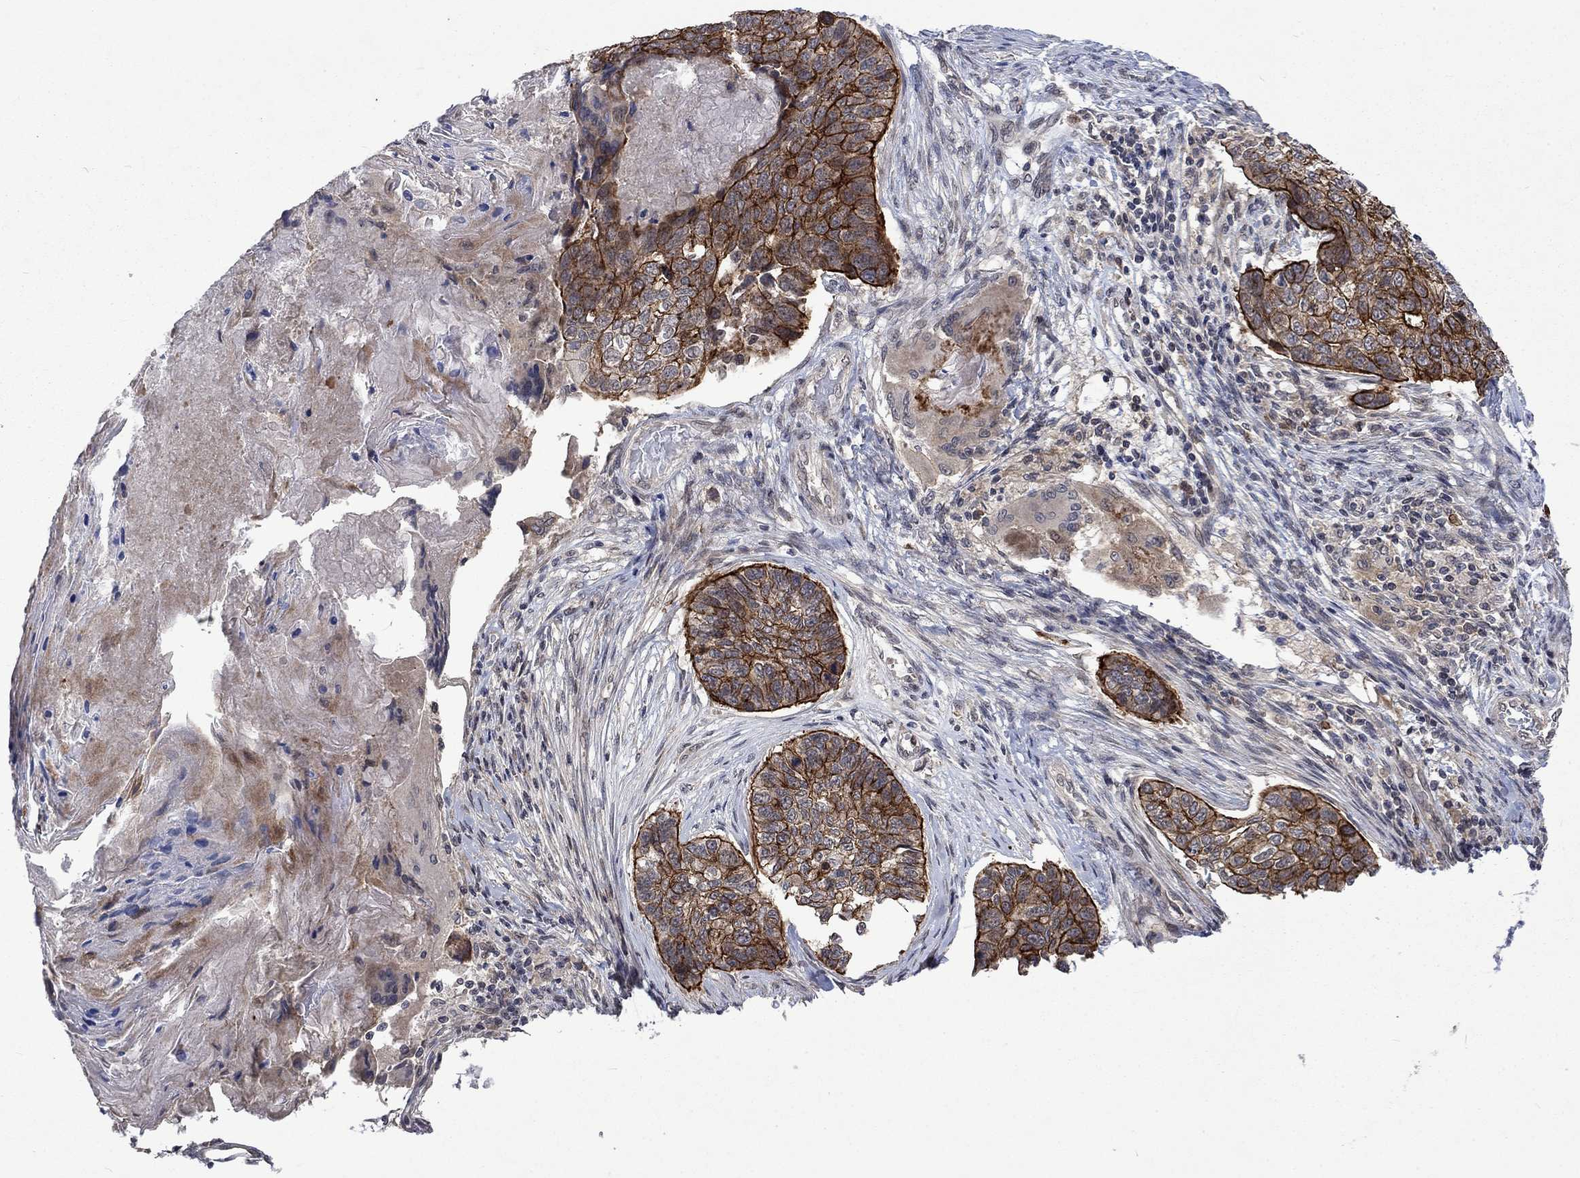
{"staining": {"intensity": "strong", "quantity": "25%-75%", "location": "cytoplasmic/membranous"}, "tissue": "lung cancer", "cell_type": "Tumor cells", "image_type": "cancer", "snomed": [{"axis": "morphology", "description": "Squamous cell carcinoma, NOS"}, {"axis": "topography", "description": "Lung"}], "caption": "Tumor cells display high levels of strong cytoplasmic/membranous positivity in about 25%-75% of cells in lung cancer (squamous cell carcinoma).", "gene": "PPP1R9A", "patient": {"sex": "male", "age": 69}}